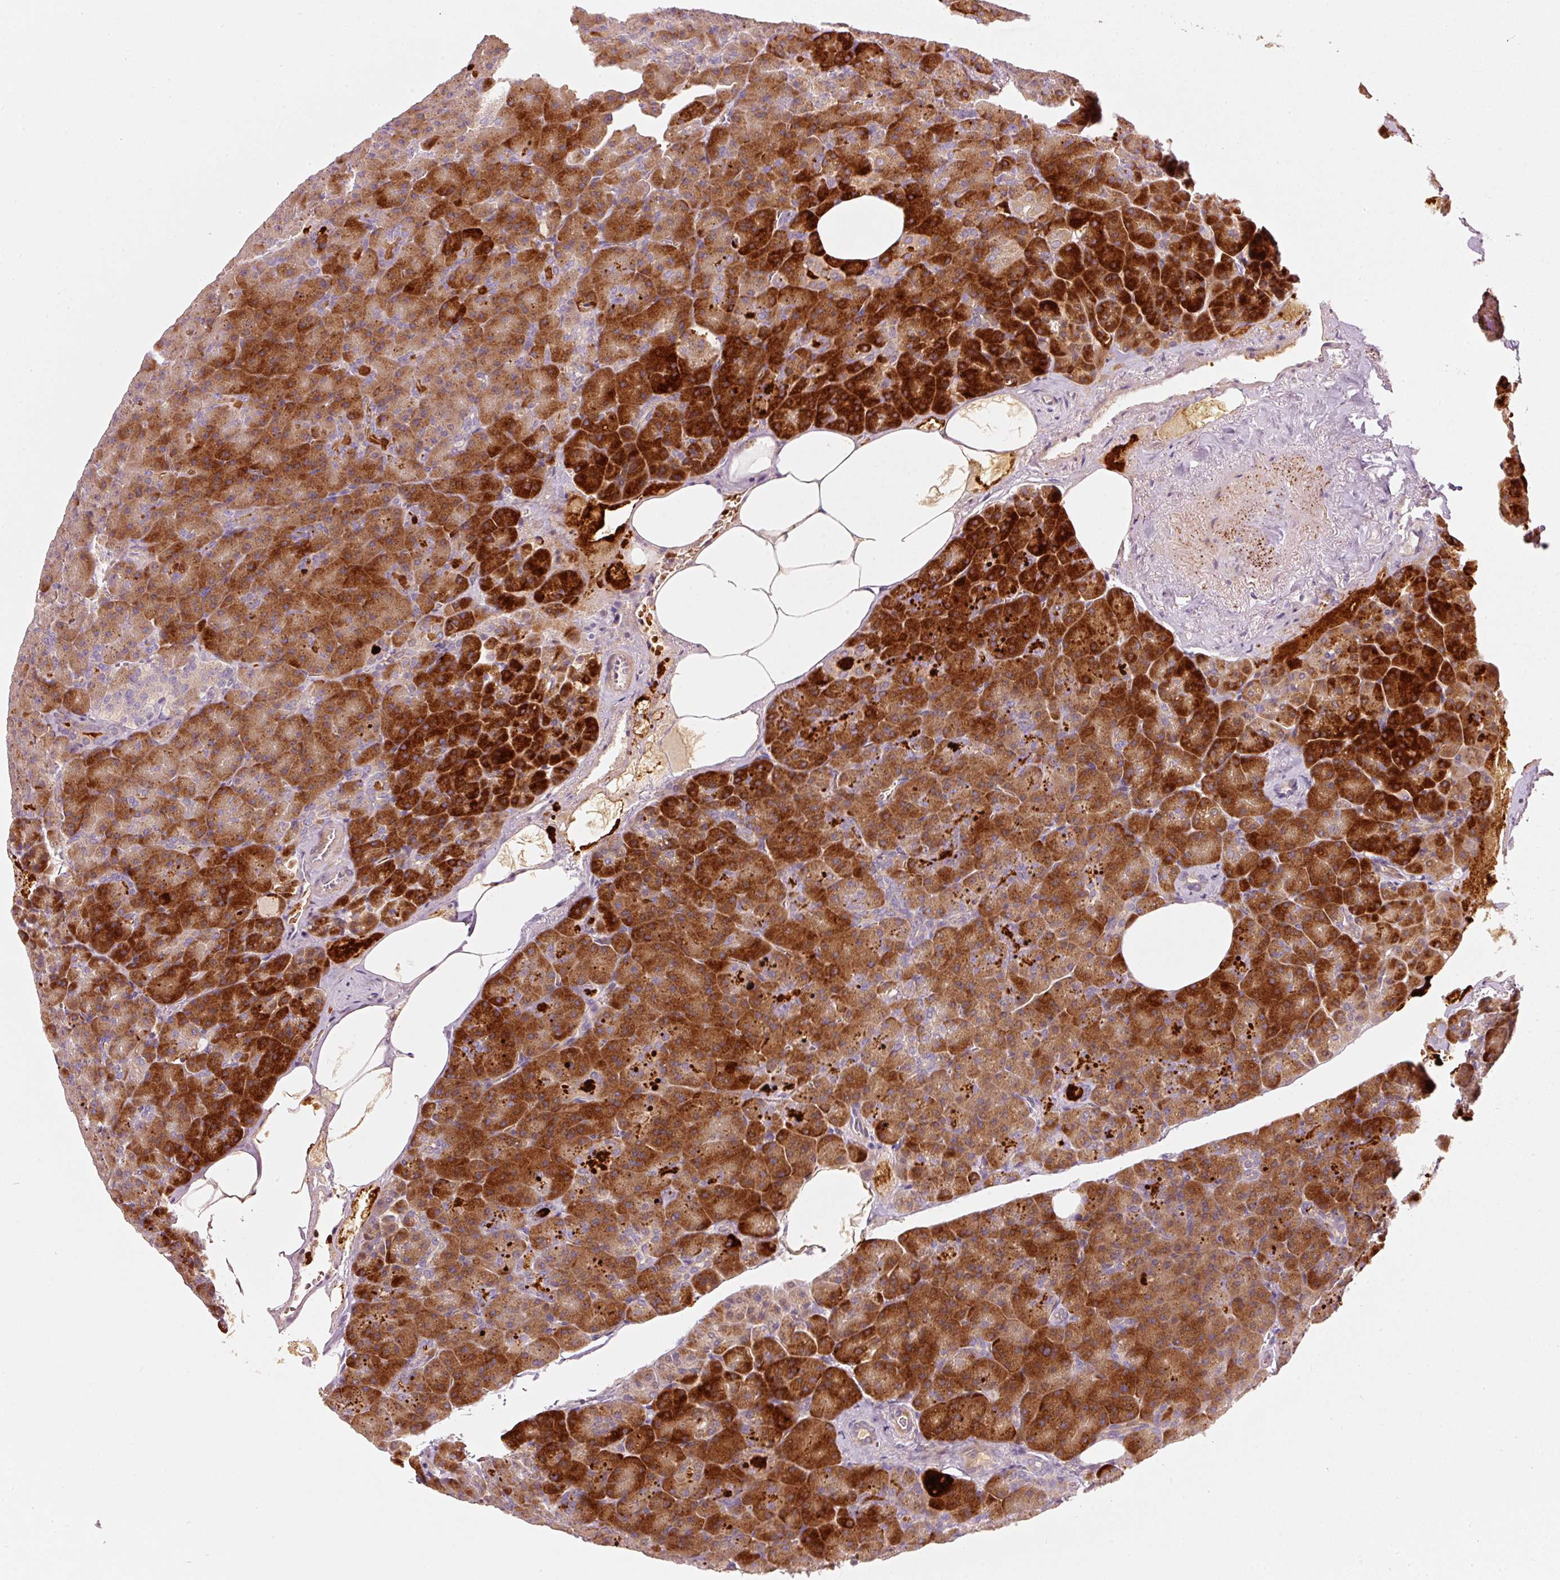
{"staining": {"intensity": "strong", "quantity": "25%-75%", "location": "cytoplasmic/membranous"}, "tissue": "pancreas", "cell_type": "Exocrine glandular cells", "image_type": "normal", "snomed": [{"axis": "morphology", "description": "Normal tissue, NOS"}, {"axis": "topography", "description": "Pancreas"}], "caption": "Protein staining exhibits strong cytoplasmic/membranous expression in about 25%-75% of exocrine glandular cells in normal pancreas. (Stains: DAB (3,3'-diaminobenzidine) in brown, nuclei in blue, Microscopy: brightfield microscopy at high magnification).", "gene": "KLHL21", "patient": {"sex": "female", "age": 74}}